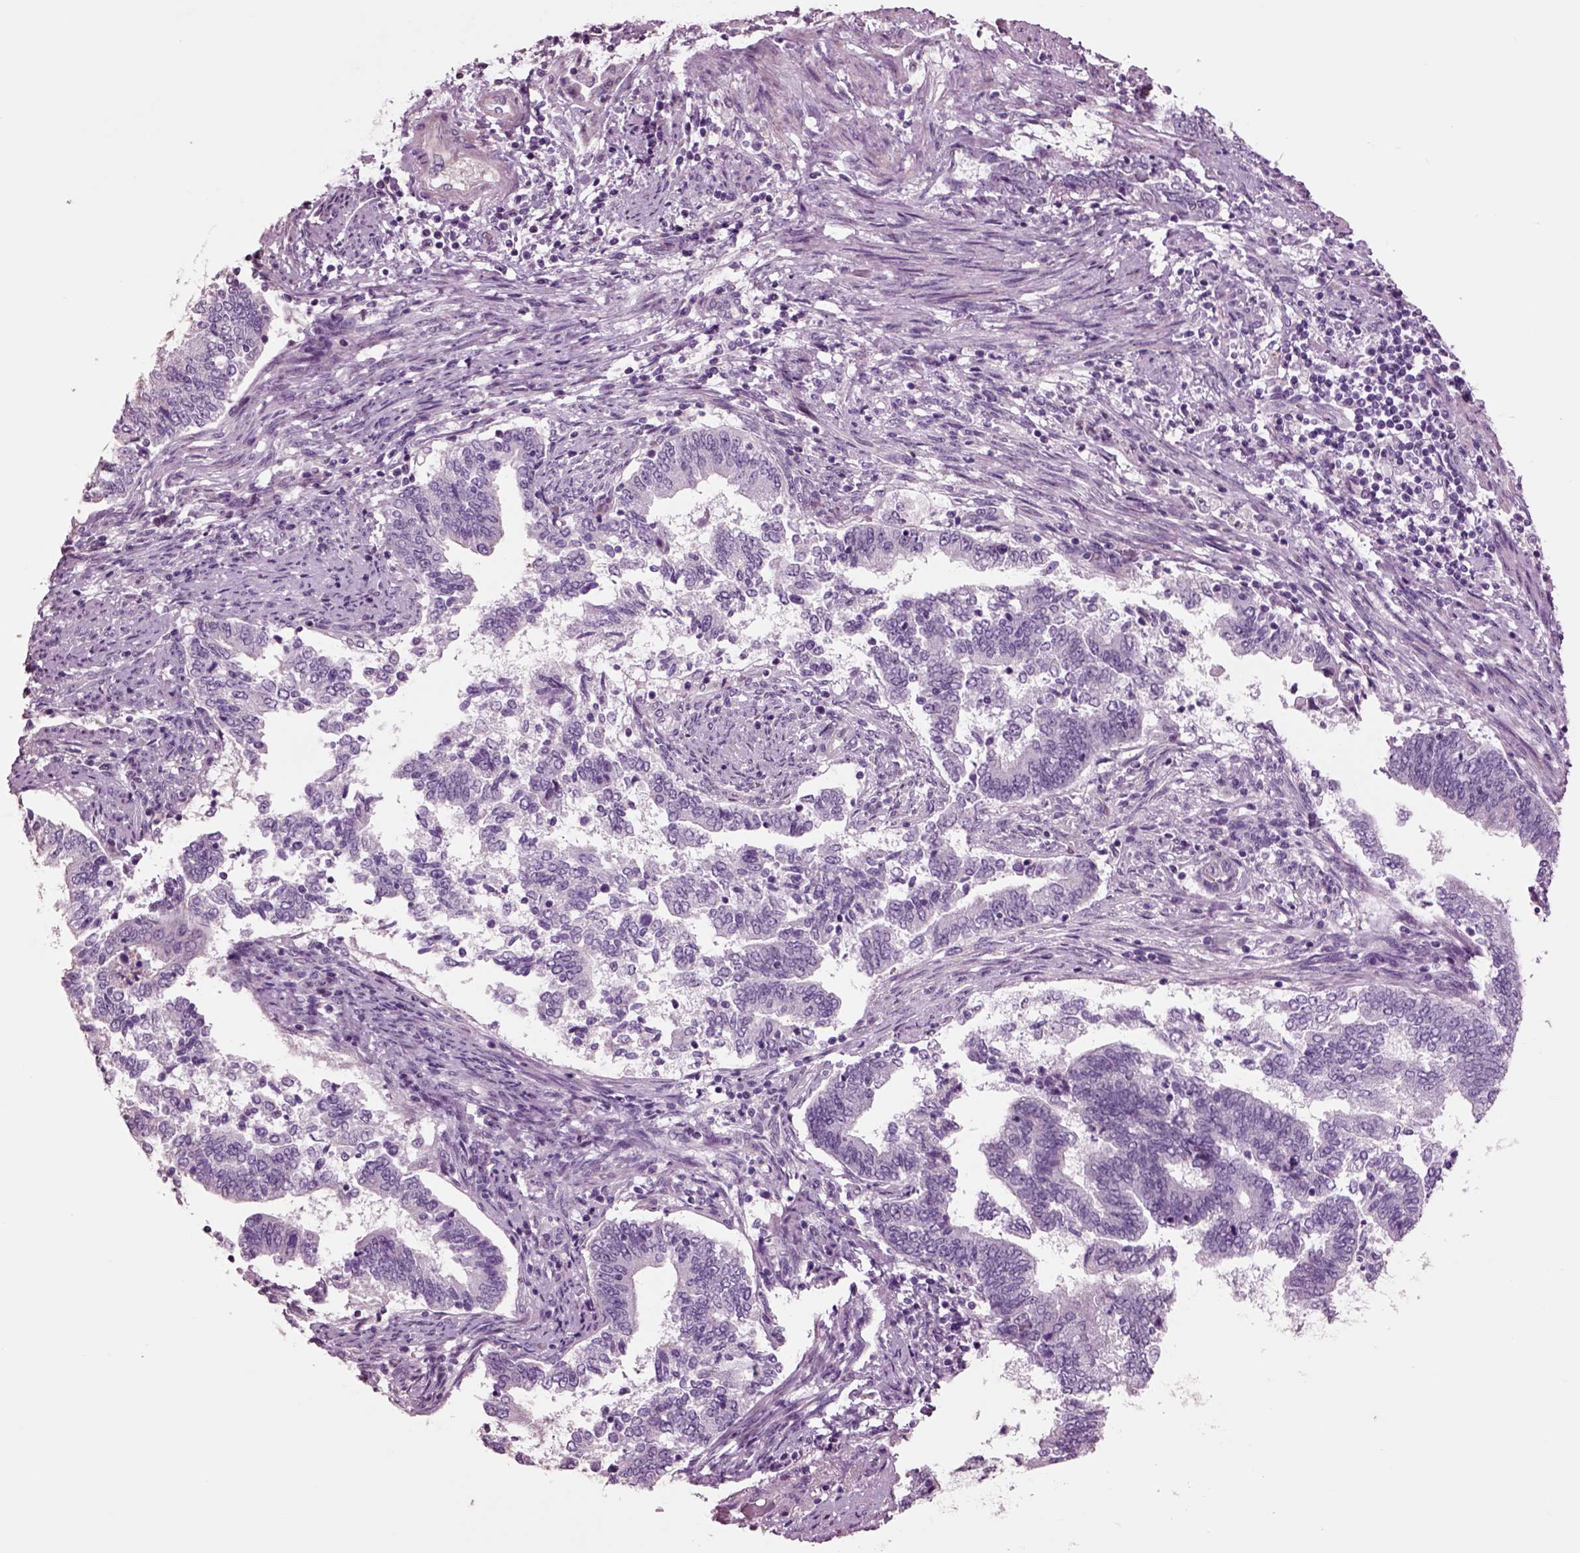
{"staining": {"intensity": "negative", "quantity": "none", "location": "none"}, "tissue": "endometrial cancer", "cell_type": "Tumor cells", "image_type": "cancer", "snomed": [{"axis": "morphology", "description": "Adenocarcinoma, NOS"}, {"axis": "topography", "description": "Endometrium"}], "caption": "Tumor cells are negative for brown protein staining in endometrial adenocarcinoma. (Brightfield microscopy of DAB immunohistochemistry (IHC) at high magnification).", "gene": "CHGB", "patient": {"sex": "female", "age": 65}}